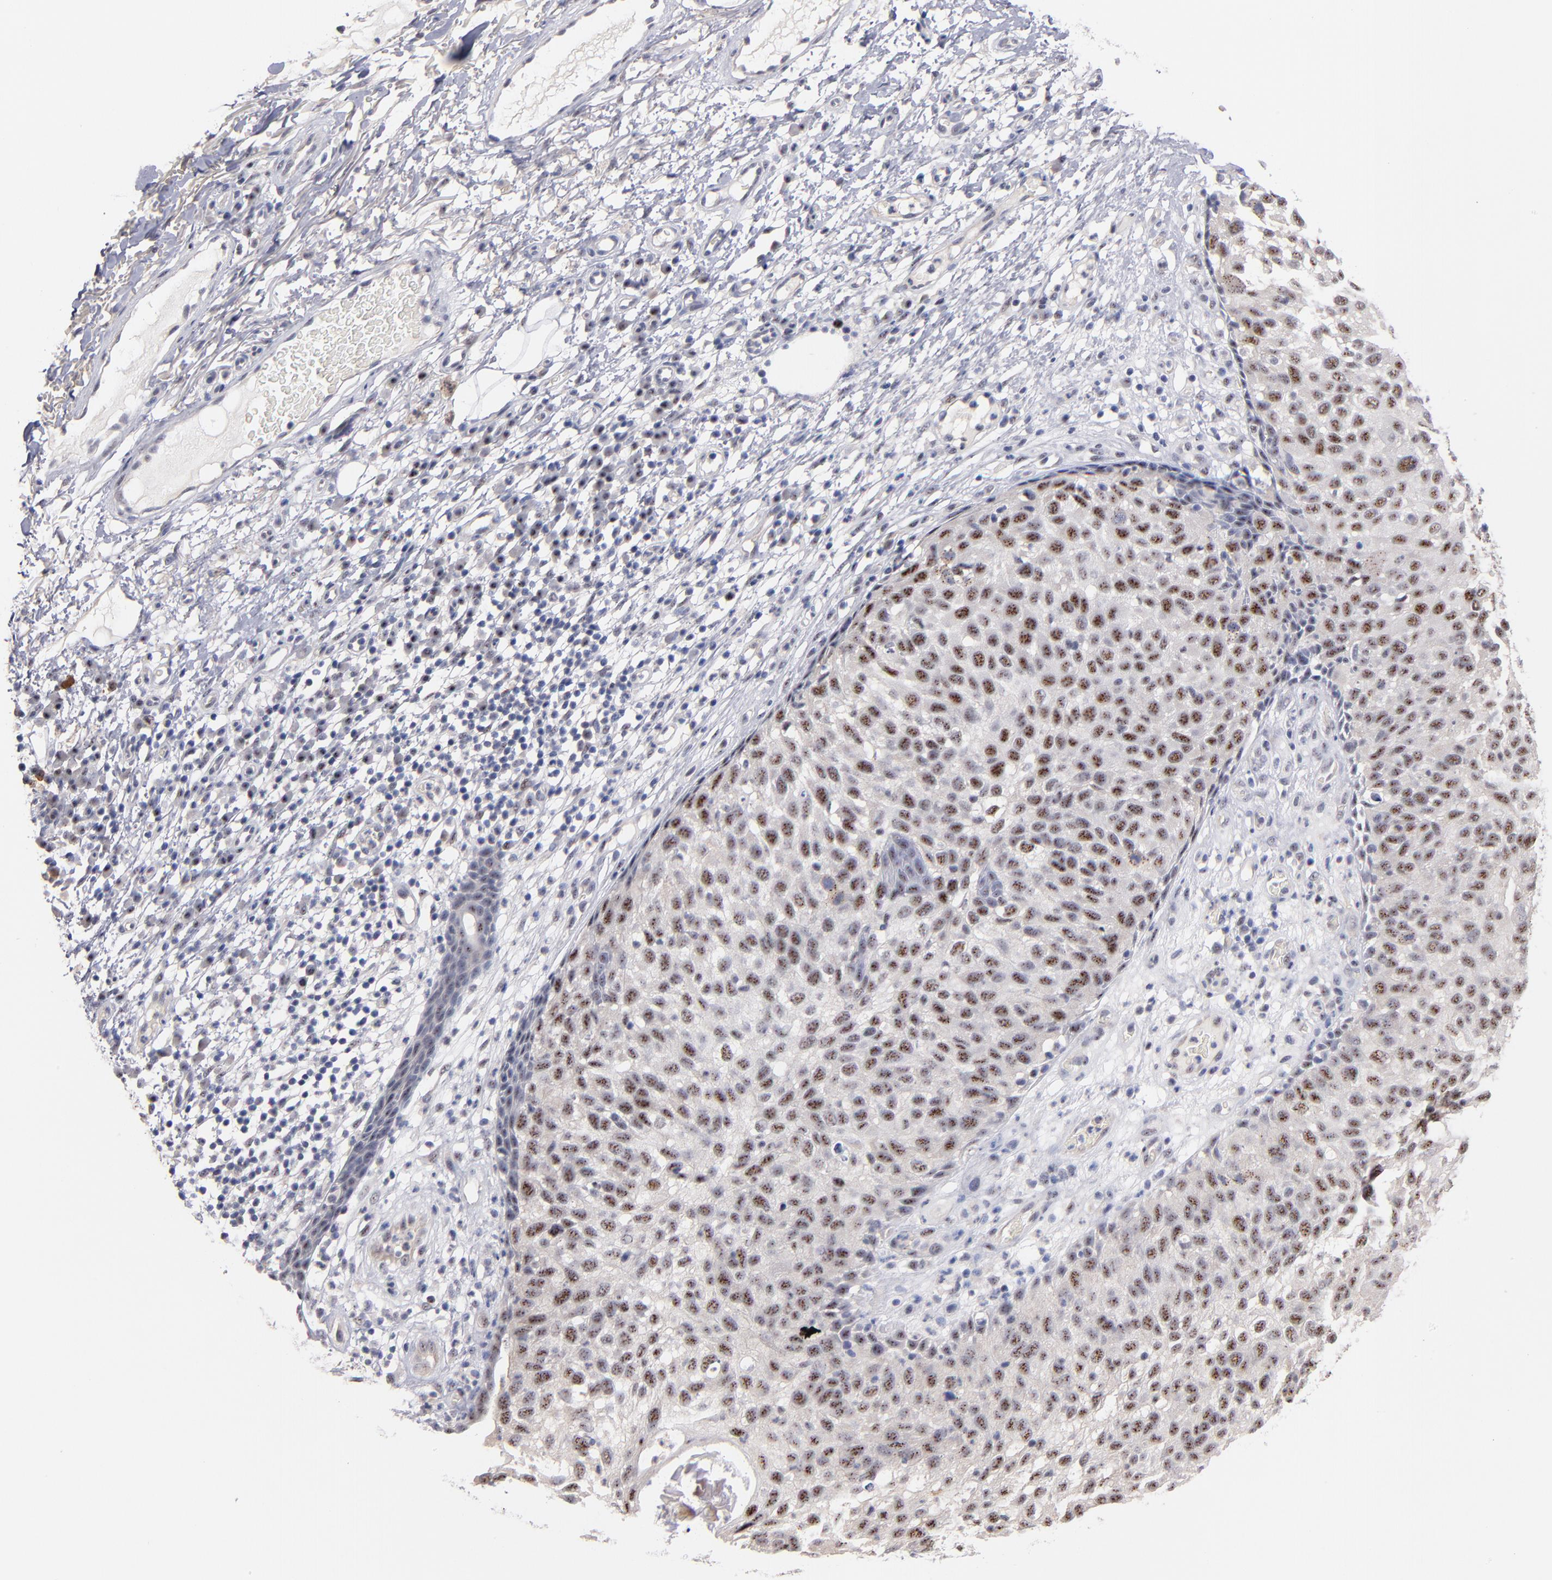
{"staining": {"intensity": "moderate", "quantity": "25%-75%", "location": "nuclear"}, "tissue": "skin cancer", "cell_type": "Tumor cells", "image_type": "cancer", "snomed": [{"axis": "morphology", "description": "Squamous cell carcinoma, NOS"}, {"axis": "topography", "description": "Skin"}], "caption": "Human skin squamous cell carcinoma stained with a brown dye demonstrates moderate nuclear positive staining in about 25%-75% of tumor cells.", "gene": "RAF1", "patient": {"sex": "male", "age": 87}}